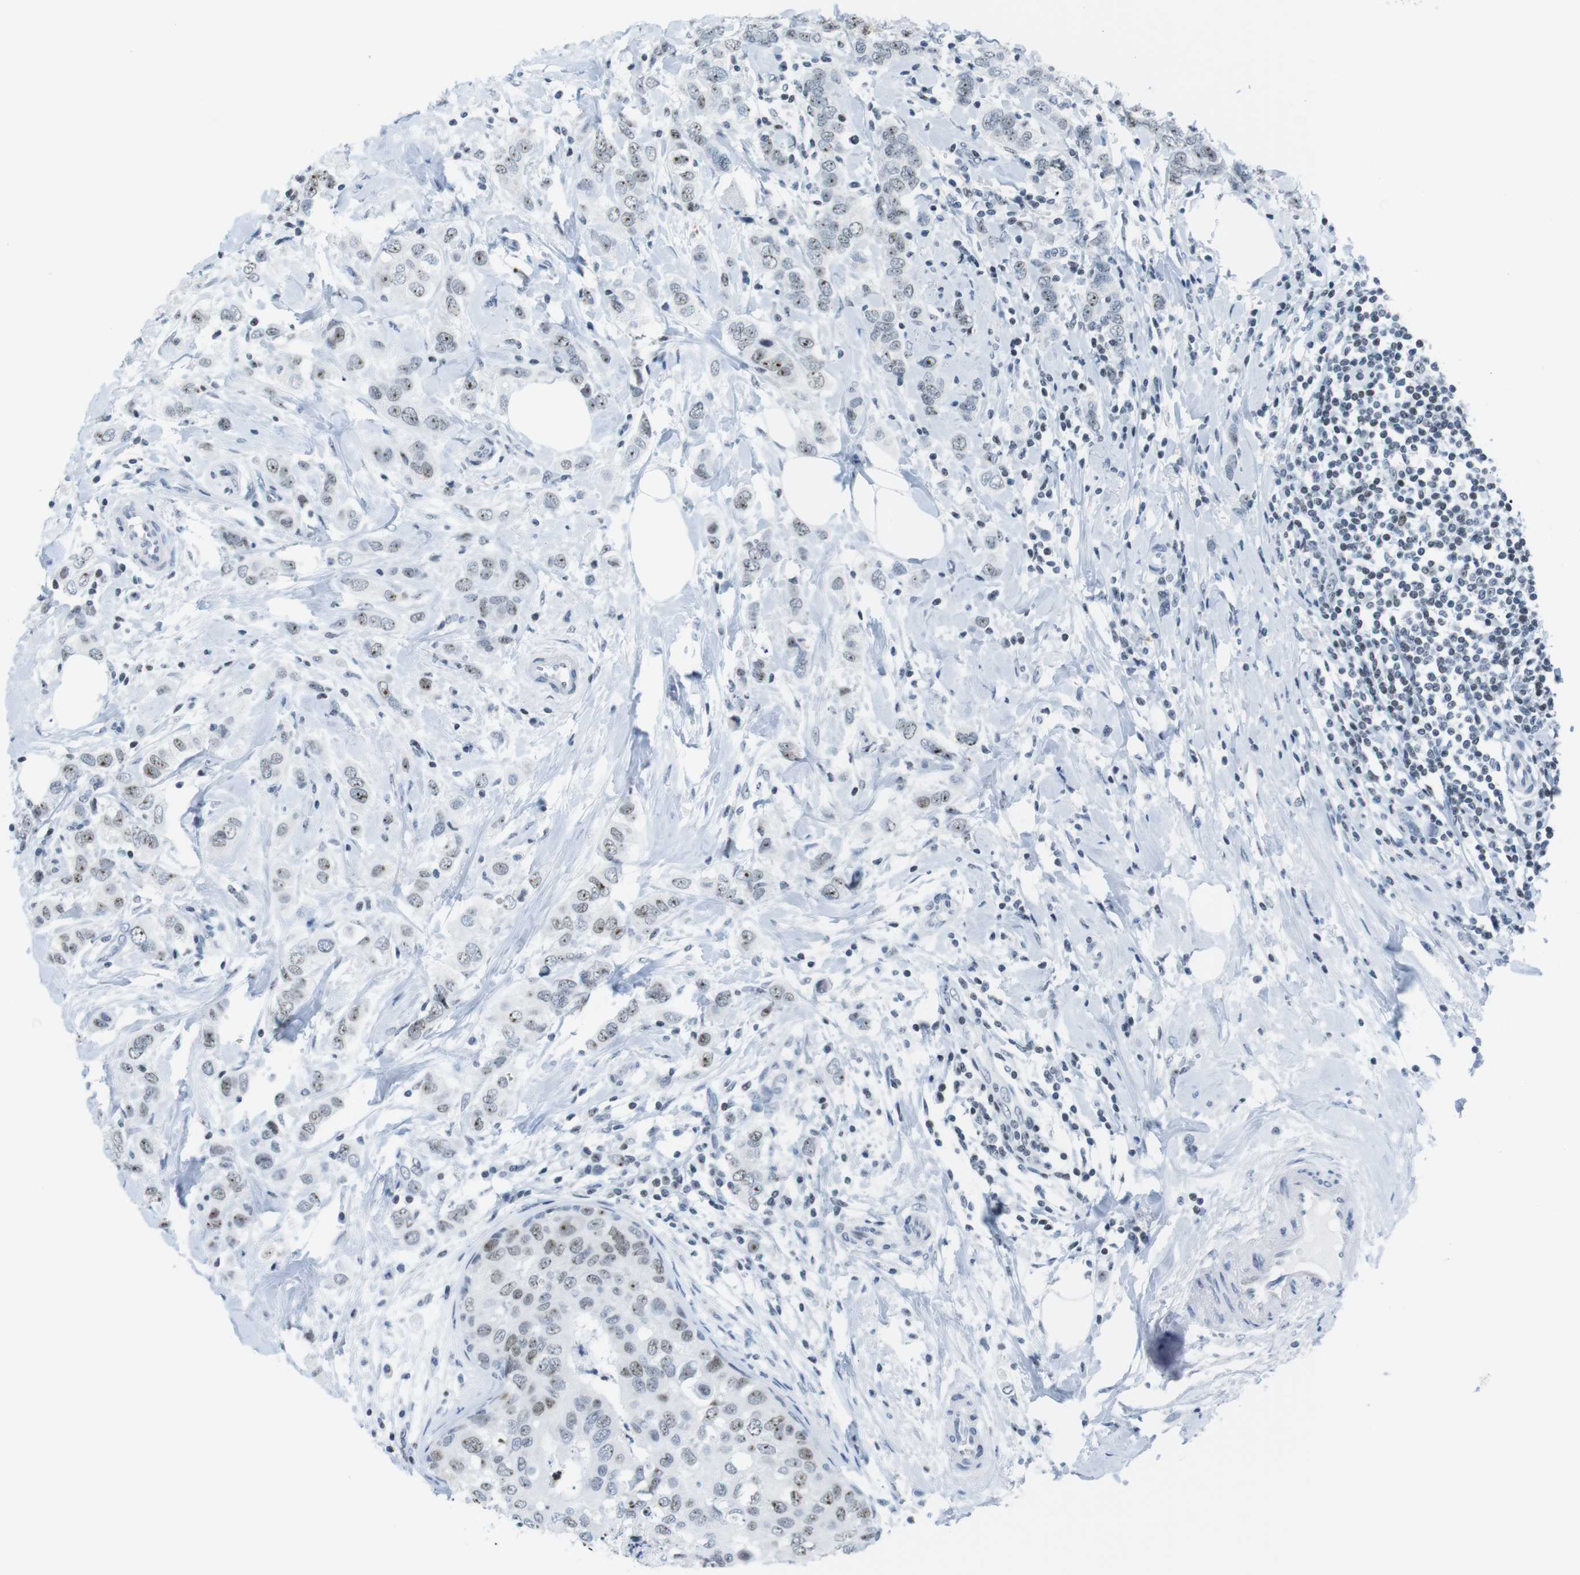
{"staining": {"intensity": "weak", "quantity": ">75%", "location": "nuclear"}, "tissue": "breast cancer", "cell_type": "Tumor cells", "image_type": "cancer", "snomed": [{"axis": "morphology", "description": "Duct carcinoma"}, {"axis": "topography", "description": "Breast"}], "caption": "Weak nuclear staining for a protein is seen in approximately >75% of tumor cells of breast infiltrating ductal carcinoma using immunohistochemistry (IHC).", "gene": "NIFK", "patient": {"sex": "female", "age": 50}}